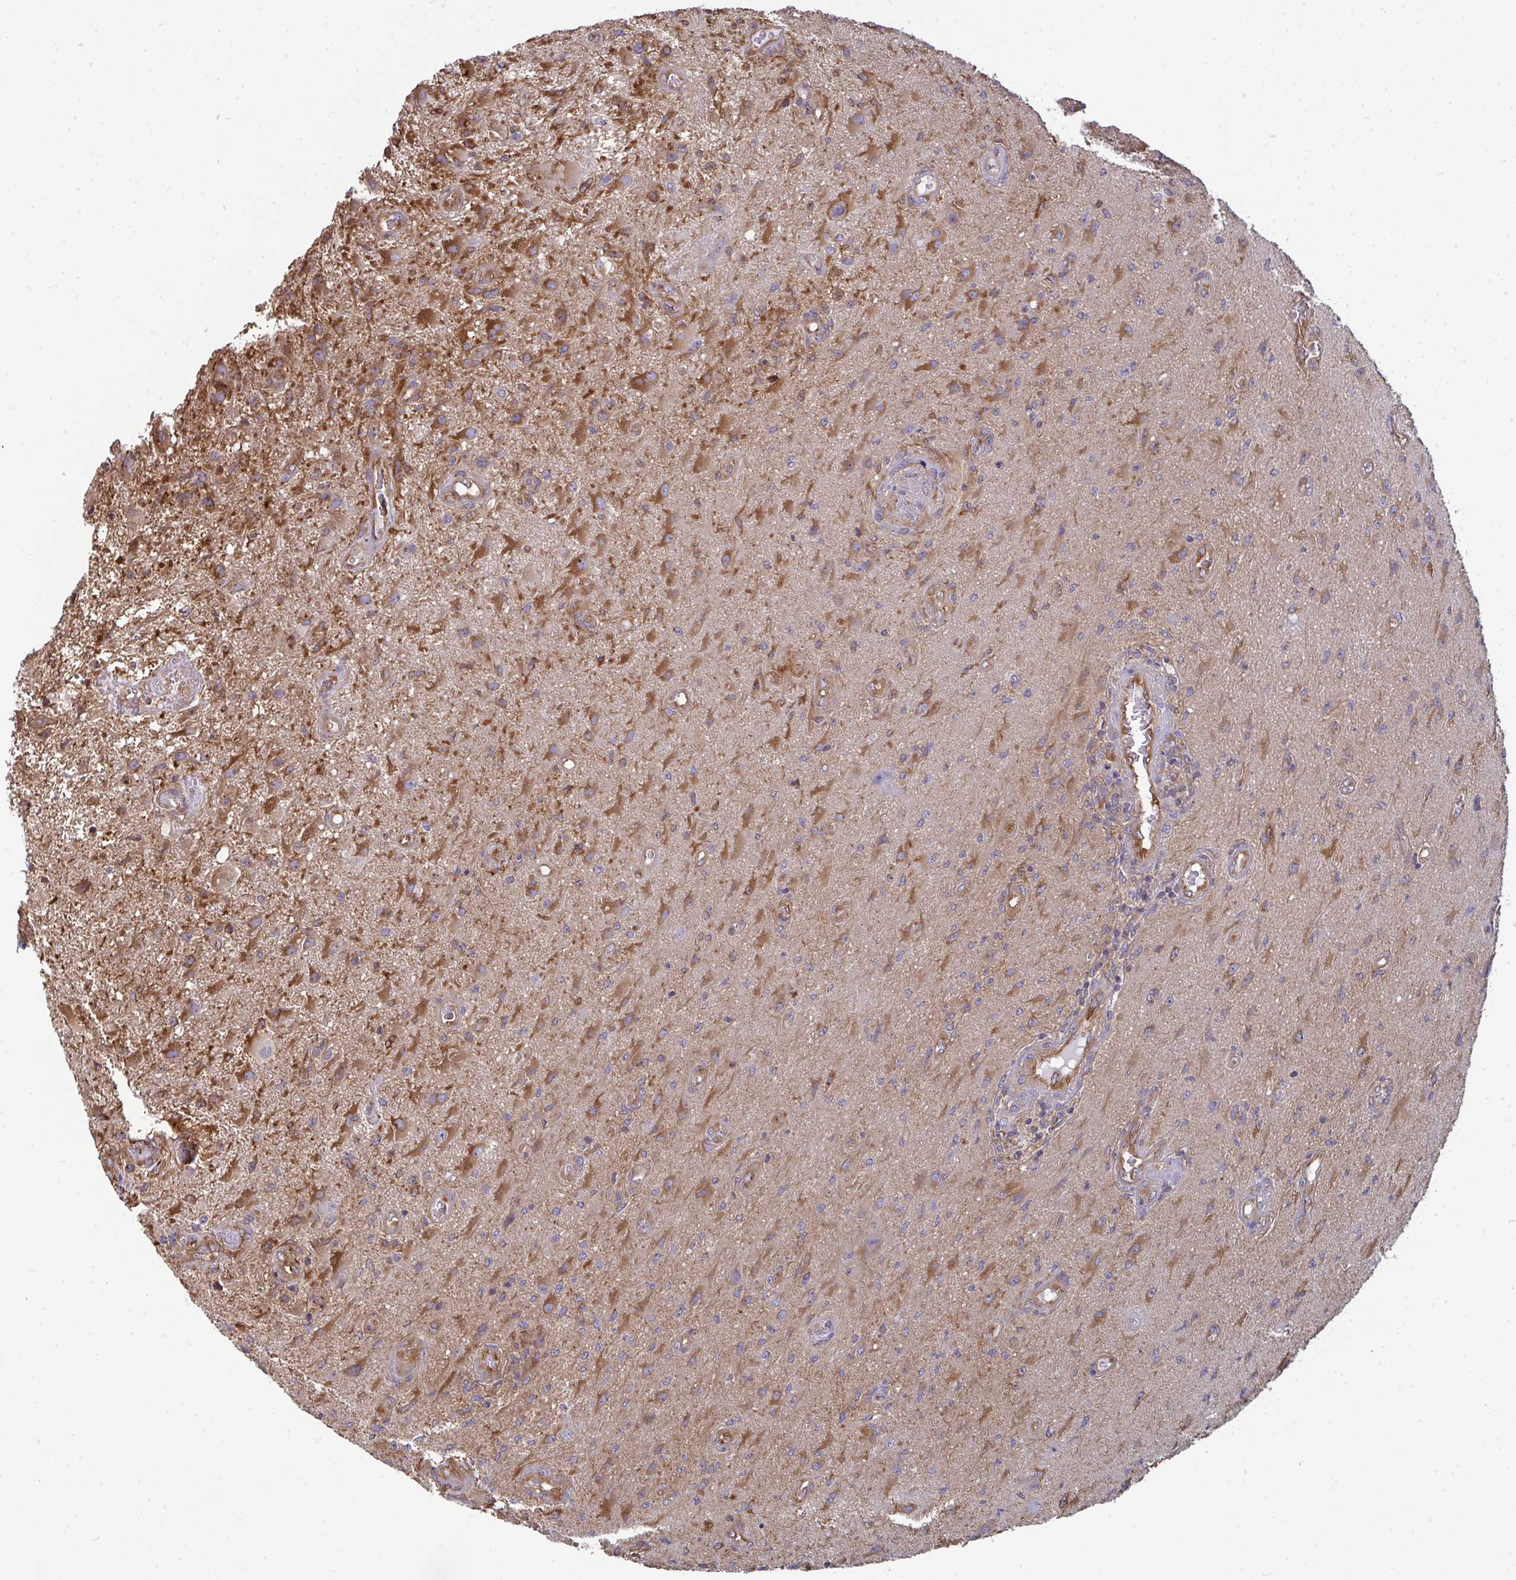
{"staining": {"intensity": "moderate", "quantity": ">75%", "location": "cytoplasmic/membranous"}, "tissue": "glioma", "cell_type": "Tumor cells", "image_type": "cancer", "snomed": [{"axis": "morphology", "description": "Glioma, malignant, High grade"}, {"axis": "topography", "description": "Brain"}], "caption": "Glioma stained for a protein (brown) shows moderate cytoplasmic/membranous positive expression in approximately >75% of tumor cells.", "gene": "DYNC1I2", "patient": {"sex": "male", "age": 67}}